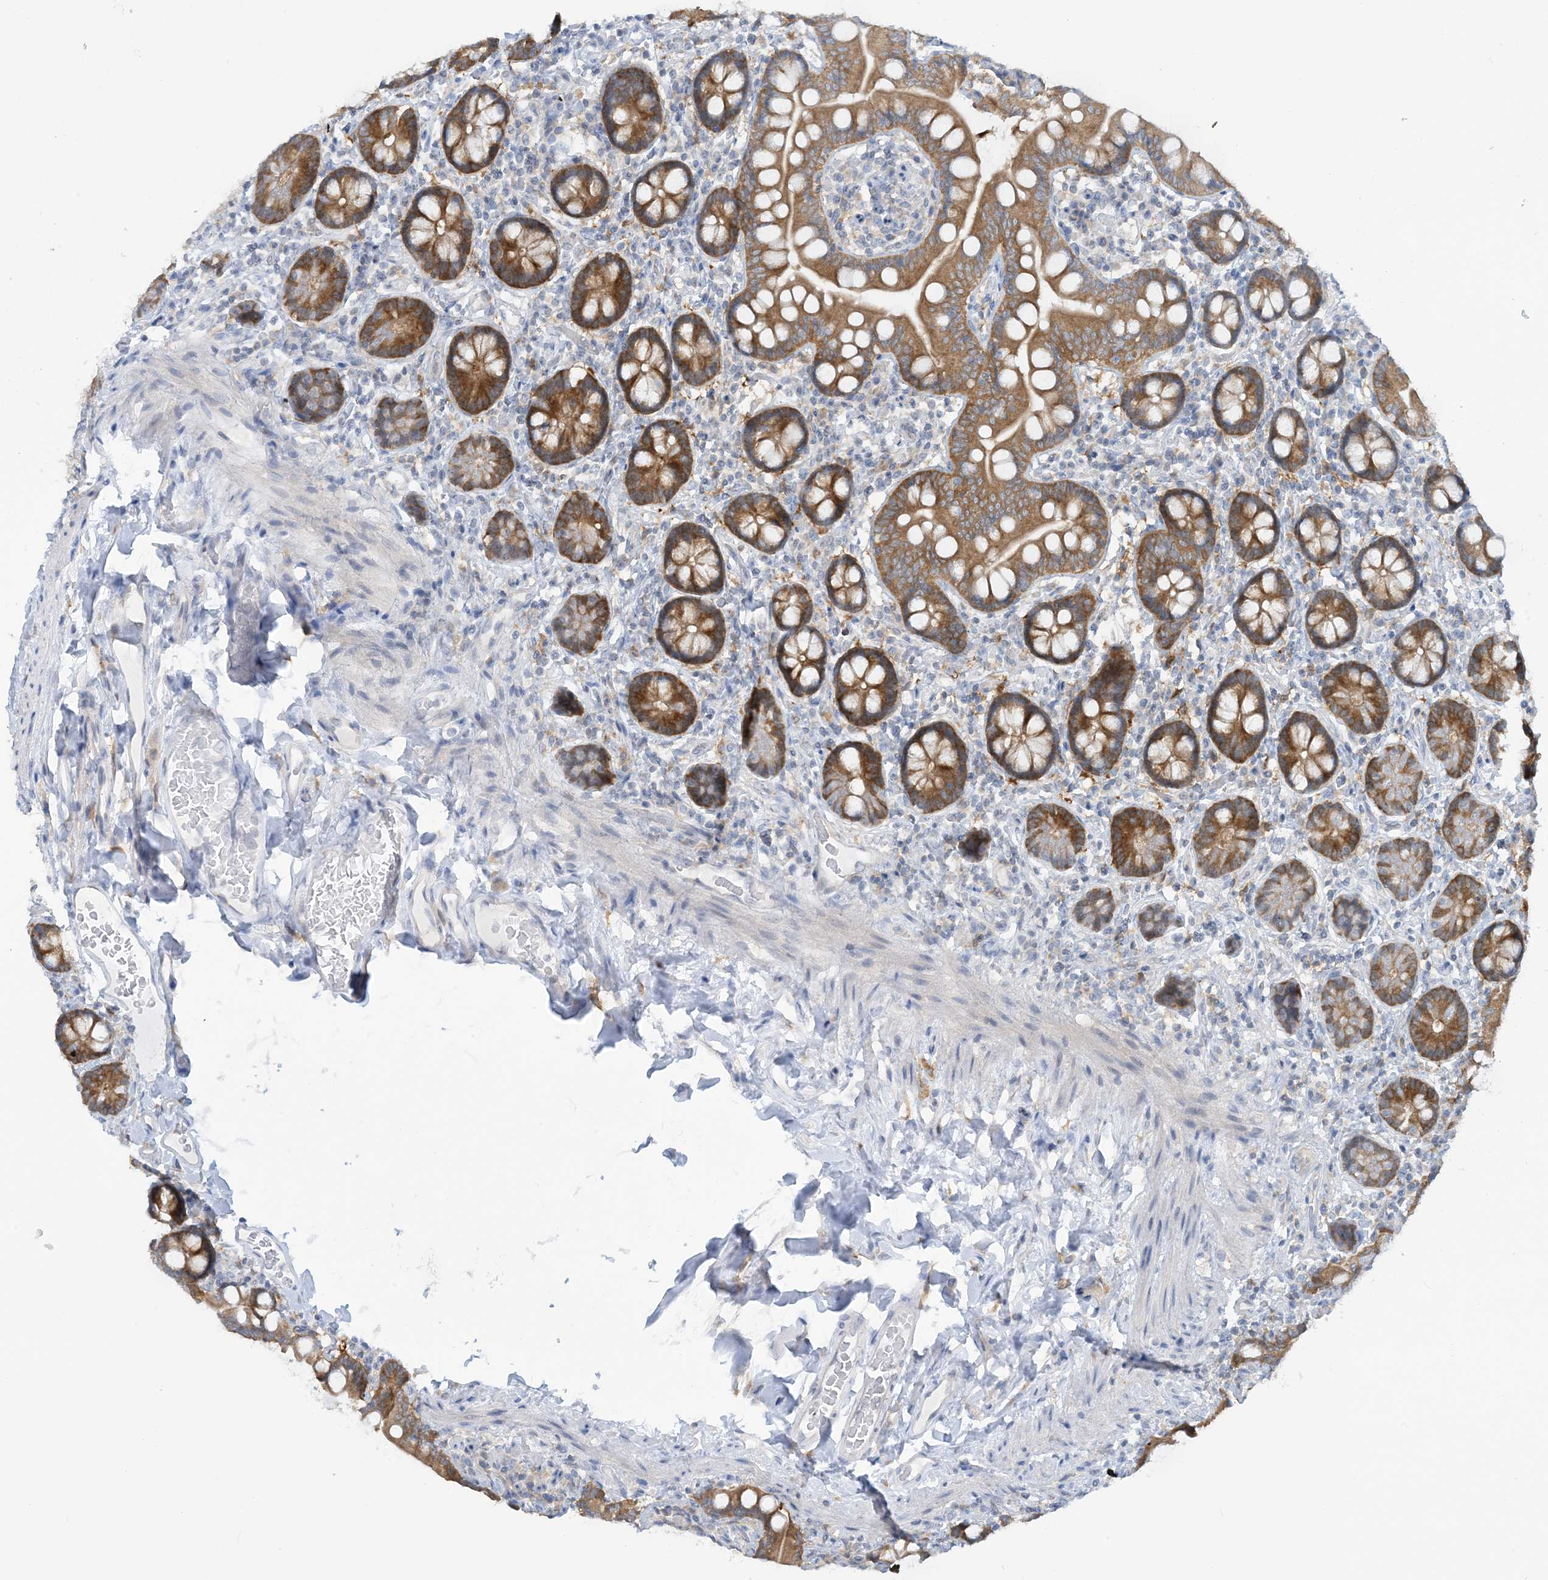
{"staining": {"intensity": "moderate", "quantity": ">75%", "location": "cytoplasmic/membranous"}, "tissue": "small intestine", "cell_type": "Glandular cells", "image_type": "normal", "snomed": [{"axis": "morphology", "description": "Normal tissue, NOS"}, {"axis": "topography", "description": "Small intestine"}], "caption": "Glandular cells display medium levels of moderate cytoplasmic/membranous staining in about >75% of cells in benign small intestine. (Stains: DAB (3,3'-diaminobenzidine) in brown, nuclei in blue, Microscopy: brightfield microscopy at high magnification).", "gene": "MRPS18A", "patient": {"sex": "female", "age": 64}}